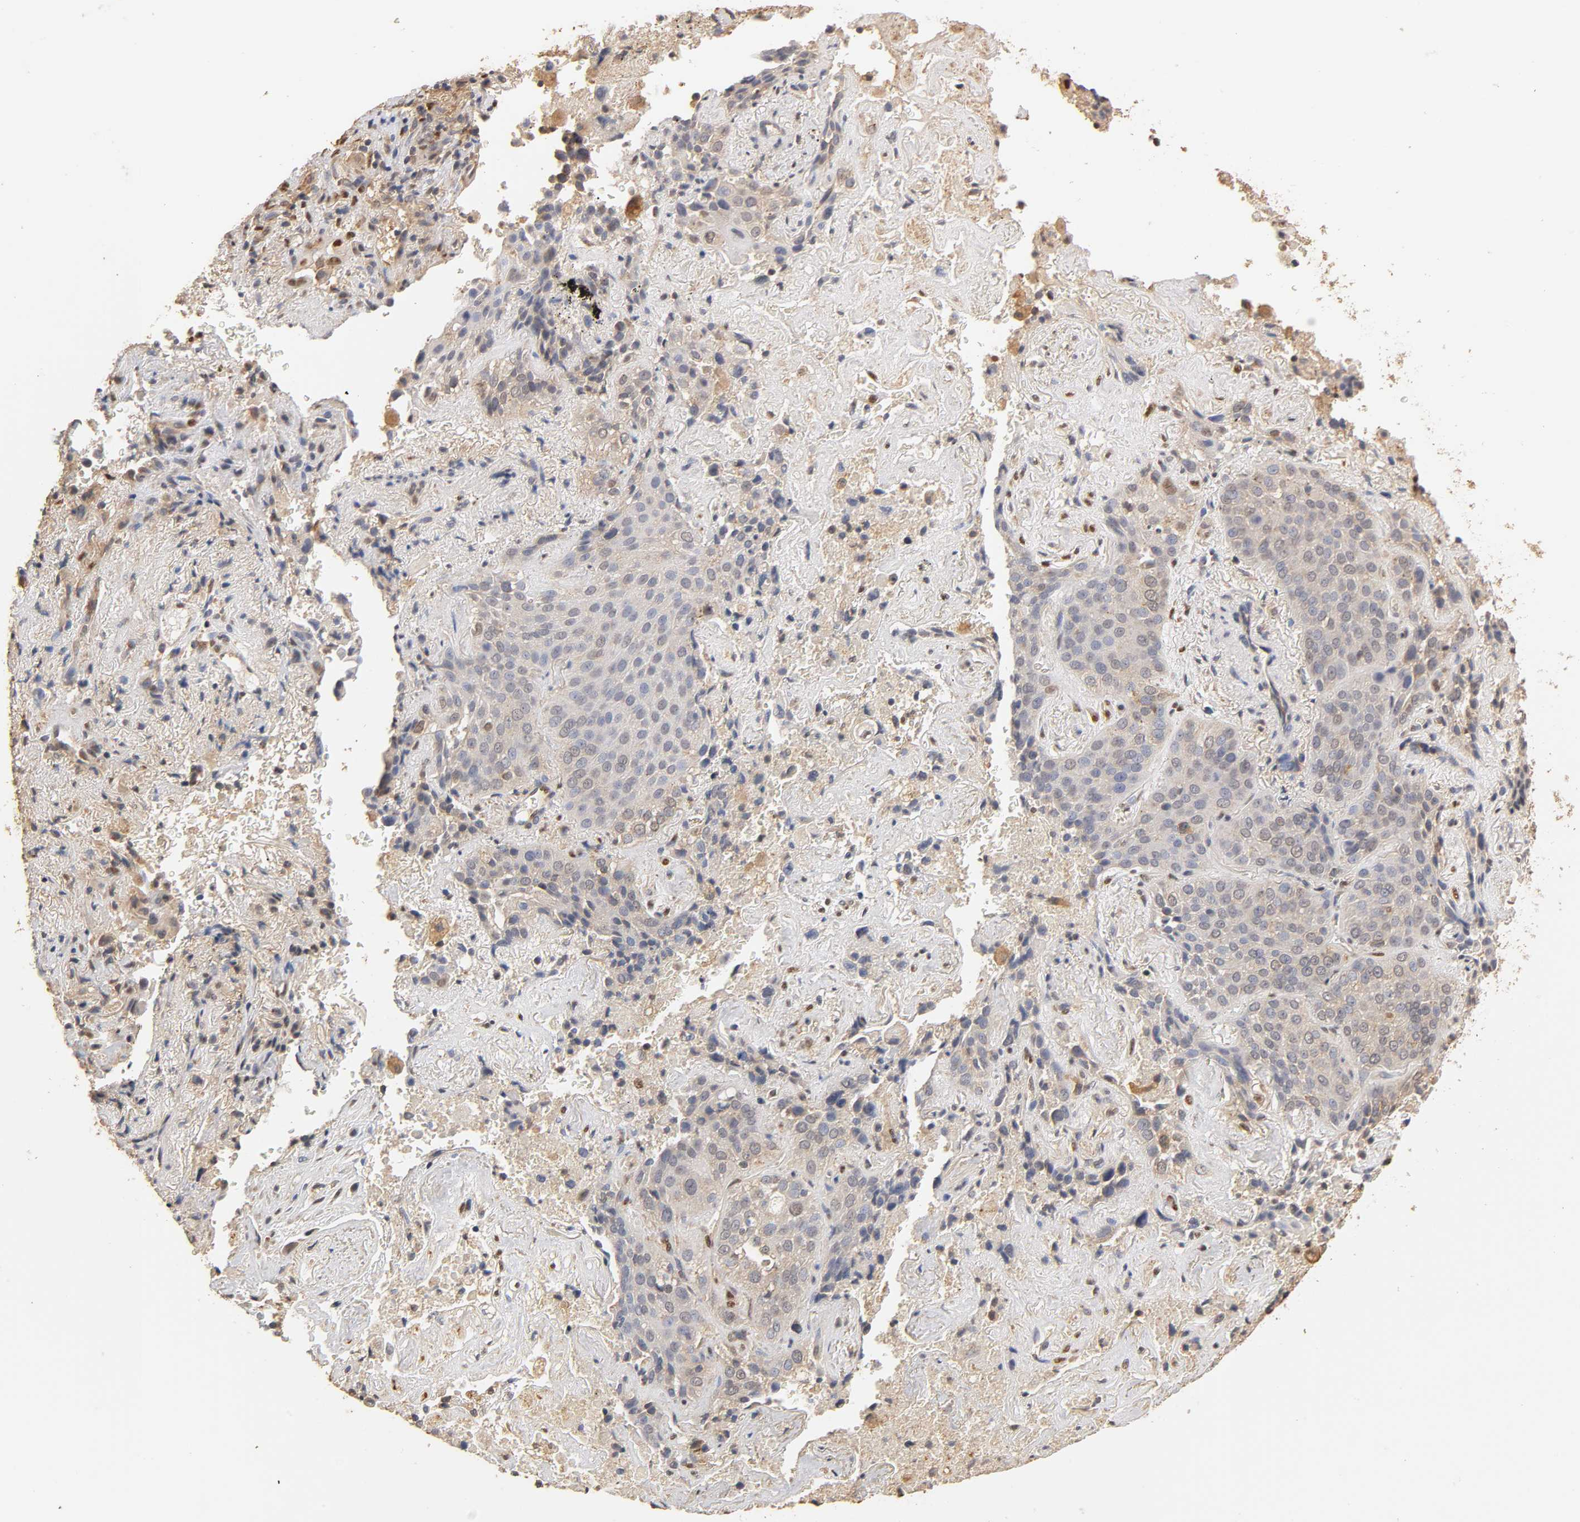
{"staining": {"intensity": "weak", "quantity": "<25%", "location": "cytoplasmic/membranous"}, "tissue": "lung cancer", "cell_type": "Tumor cells", "image_type": "cancer", "snomed": [{"axis": "morphology", "description": "Squamous cell carcinoma, NOS"}, {"axis": "topography", "description": "Lung"}], "caption": "IHC micrograph of neoplastic tissue: human lung cancer (squamous cell carcinoma) stained with DAB demonstrates no significant protein expression in tumor cells.", "gene": "PKN1", "patient": {"sex": "male", "age": 54}}